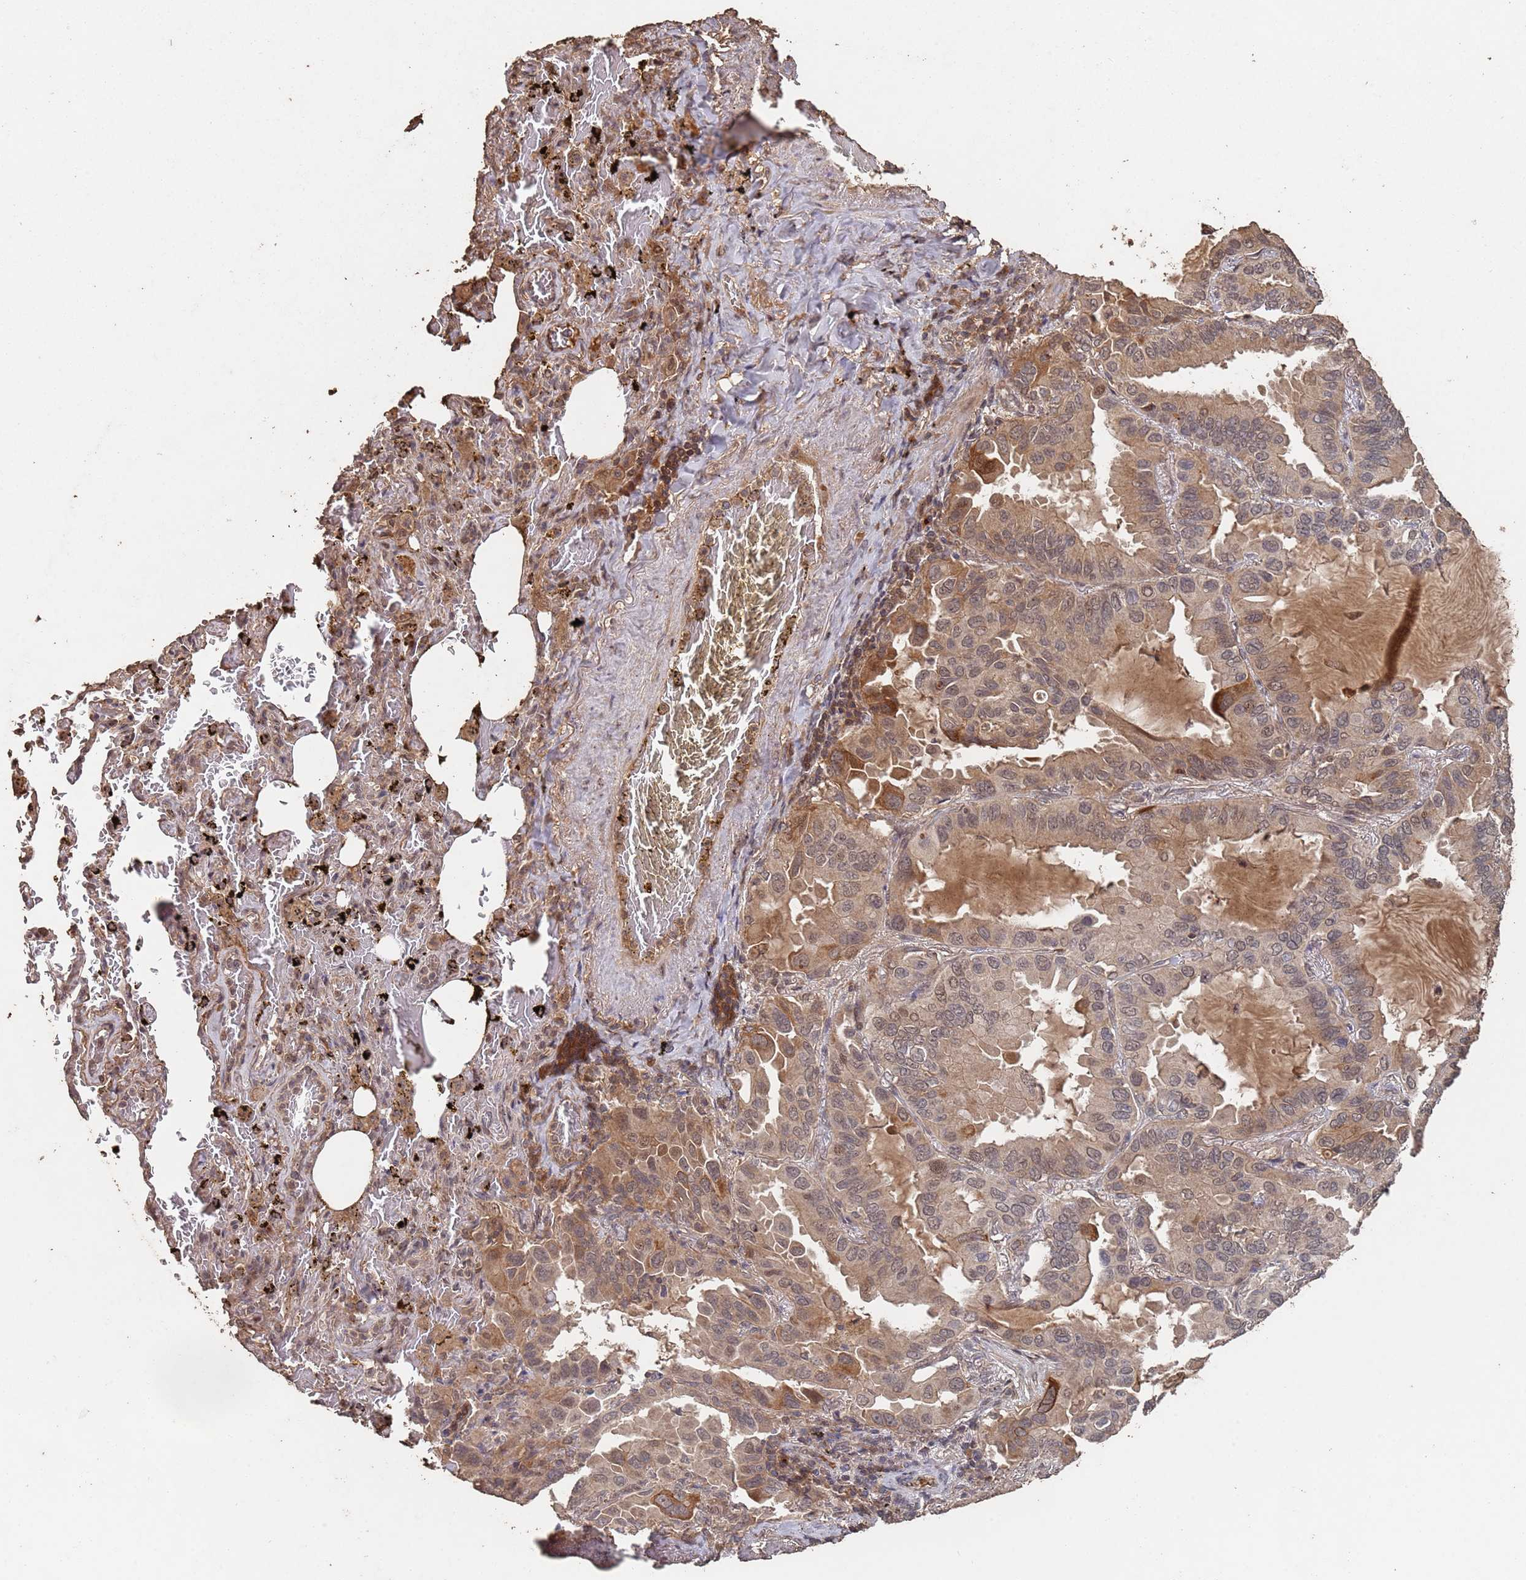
{"staining": {"intensity": "moderate", "quantity": "25%-75%", "location": "cytoplasmic/membranous,nuclear"}, "tissue": "lung cancer", "cell_type": "Tumor cells", "image_type": "cancer", "snomed": [{"axis": "morphology", "description": "Adenocarcinoma, NOS"}, {"axis": "topography", "description": "Lung"}], "caption": "Lung cancer stained with DAB (3,3'-diaminobenzidine) immunohistochemistry shows medium levels of moderate cytoplasmic/membranous and nuclear staining in about 25%-75% of tumor cells. (brown staining indicates protein expression, while blue staining denotes nuclei).", "gene": "FRAT1", "patient": {"sex": "male", "age": 64}}